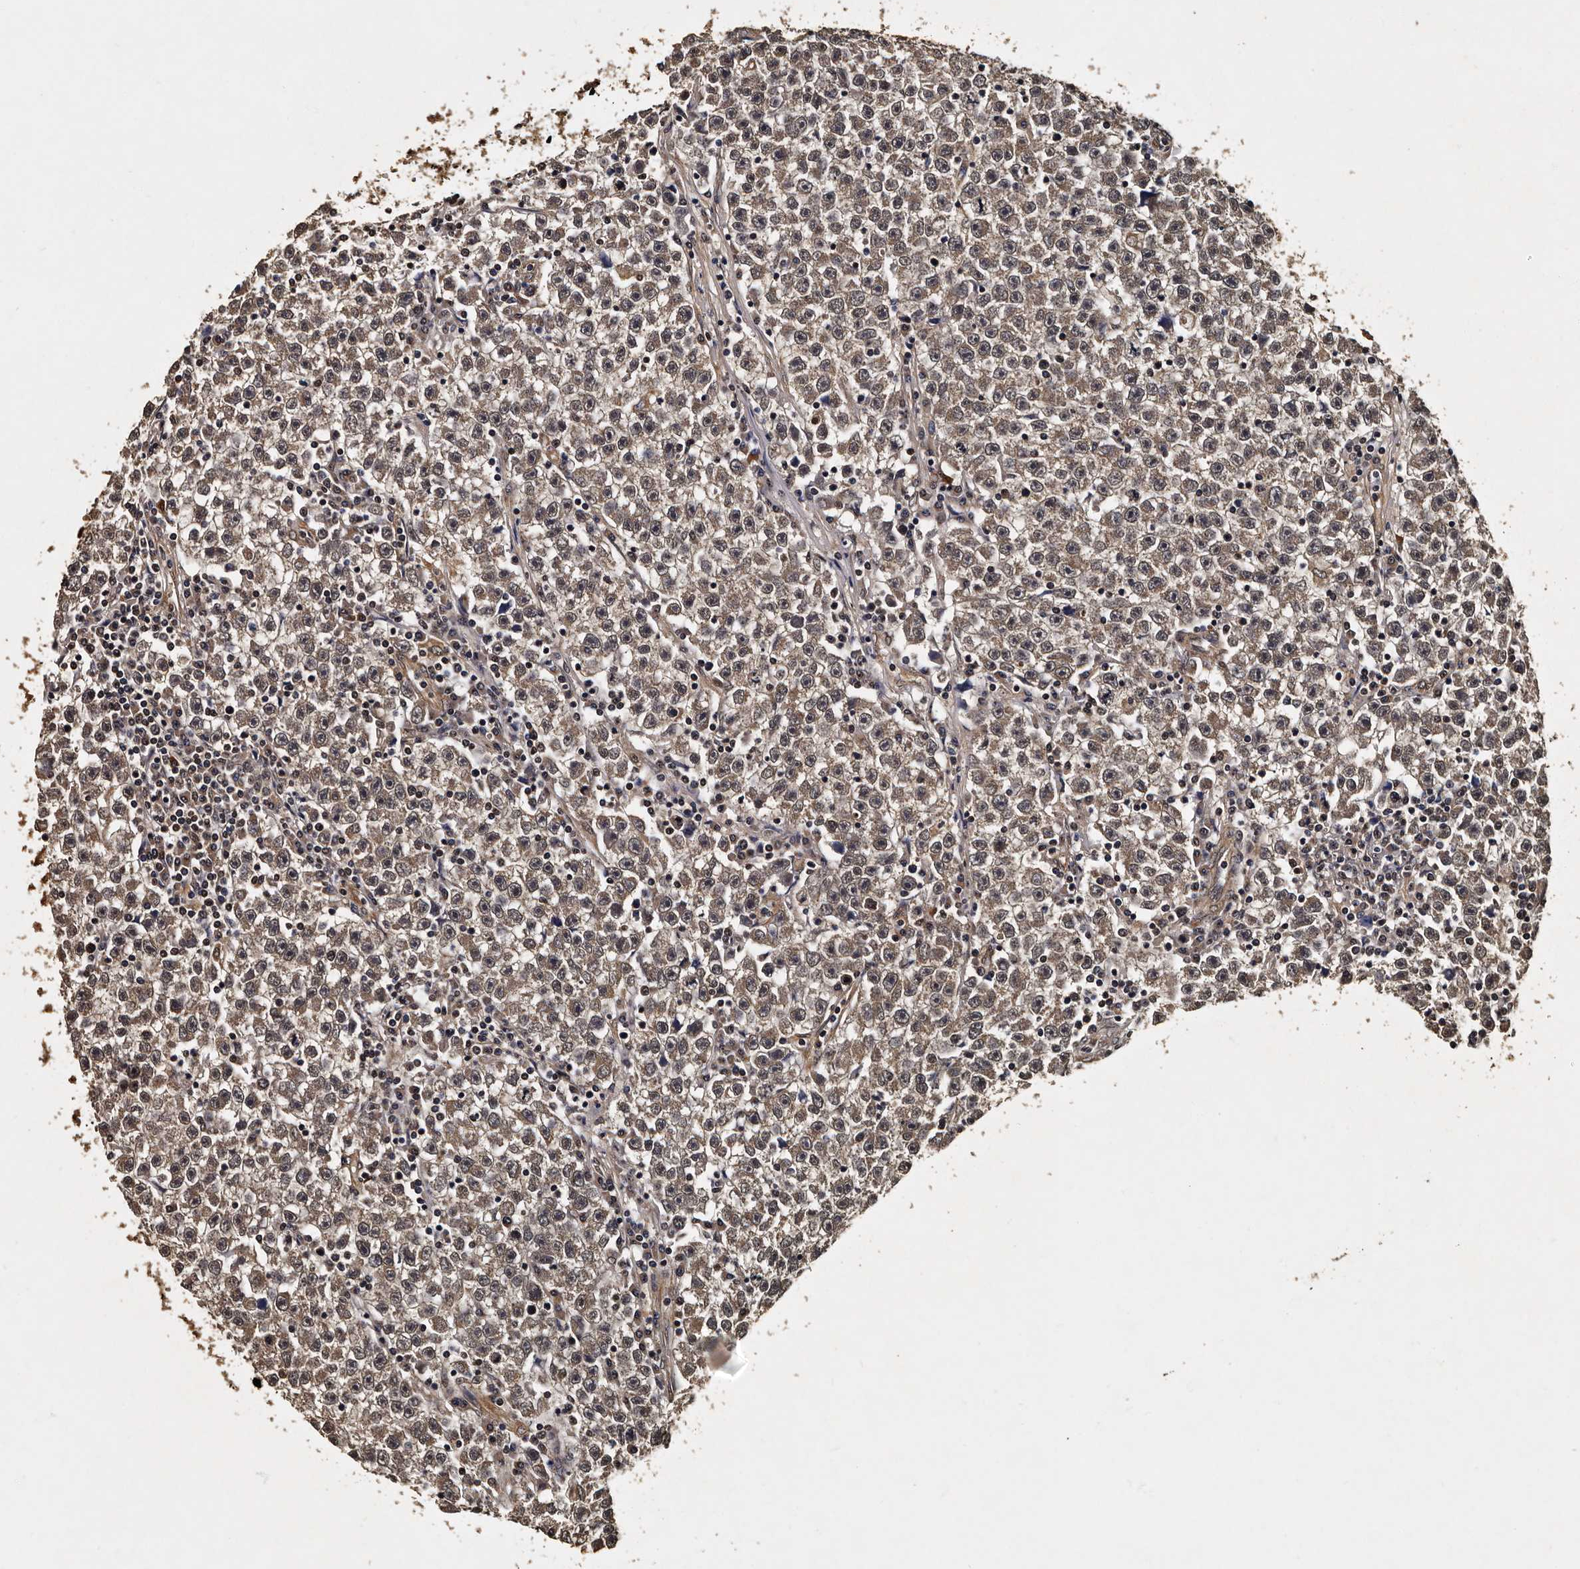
{"staining": {"intensity": "weak", "quantity": ">75%", "location": "cytoplasmic/membranous,nuclear"}, "tissue": "testis cancer", "cell_type": "Tumor cells", "image_type": "cancer", "snomed": [{"axis": "morphology", "description": "Seminoma, NOS"}, {"axis": "topography", "description": "Testis"}], "caption": "A high-resolution micrograph shows IHC staining of seminoma (testis), which shows weak cytoplasmic/membranous and nuclear expression in approximately >75% of tumor cells.", "gene": "CPNE3", "patient": {"sex": "male", "age": 22}}